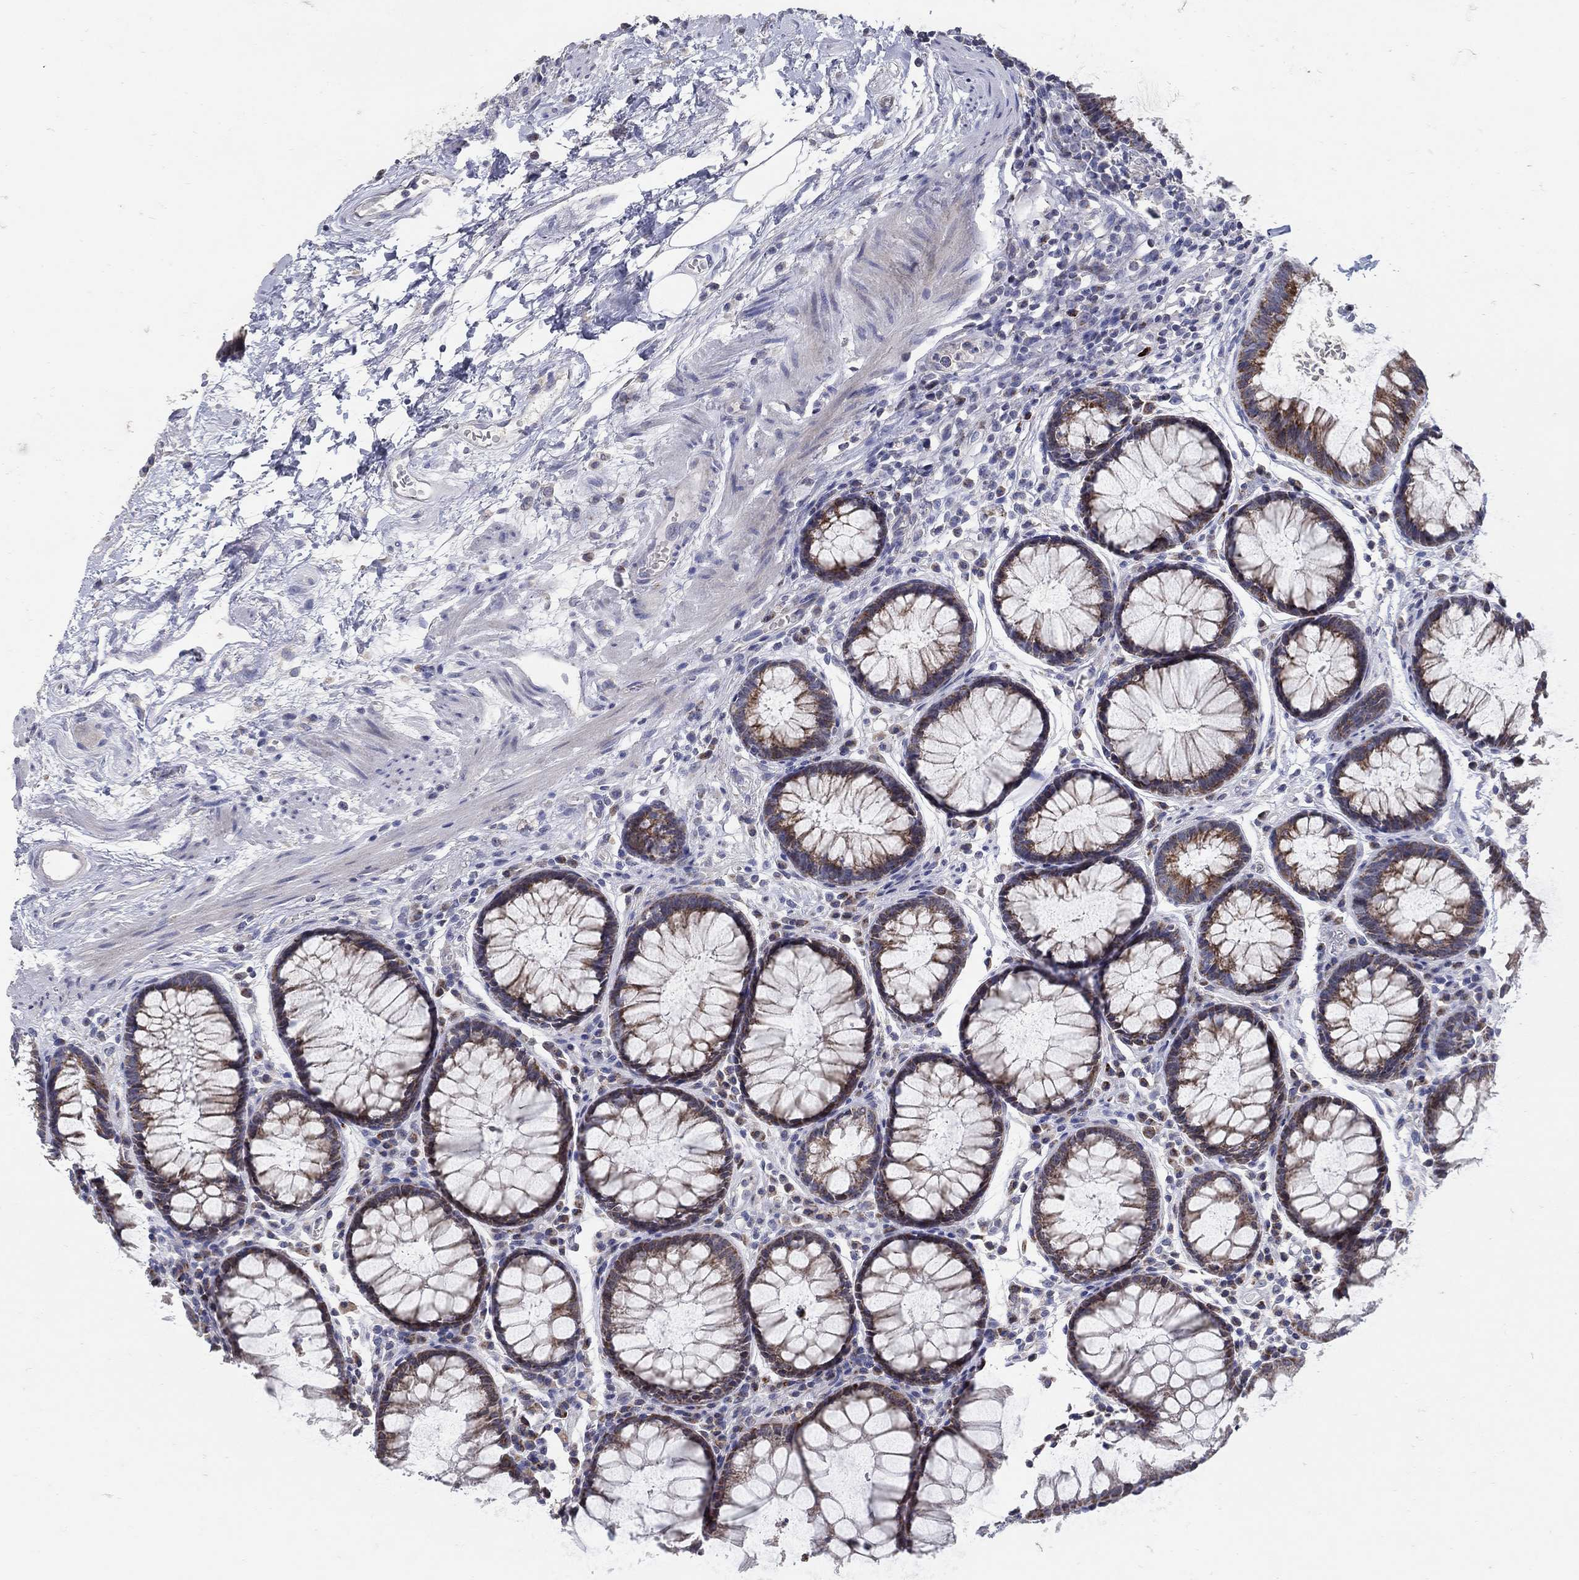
{"staining": {"intensity": "moderate", "quantity": "25%-75%", "location": "cytoplasmic/membranous"}, "tissue": "rectum", "cell_type": "Glandular cells", "image_type": "normal", "snomed": [{"axis": "morphology", "description": "Normal tissue, NOS"}, {"axis": "topography", "description": "Rectum"}], "caption": "DAB (3,3'-diaminobenzidine) immunohistochemical staining of benign human rectum displays moderate cytoplasmic/membranous protein staining in about 25%-75% of glandular cells.", "gene": "HMX2", "patient": {"sex": "female", "age": 68}}